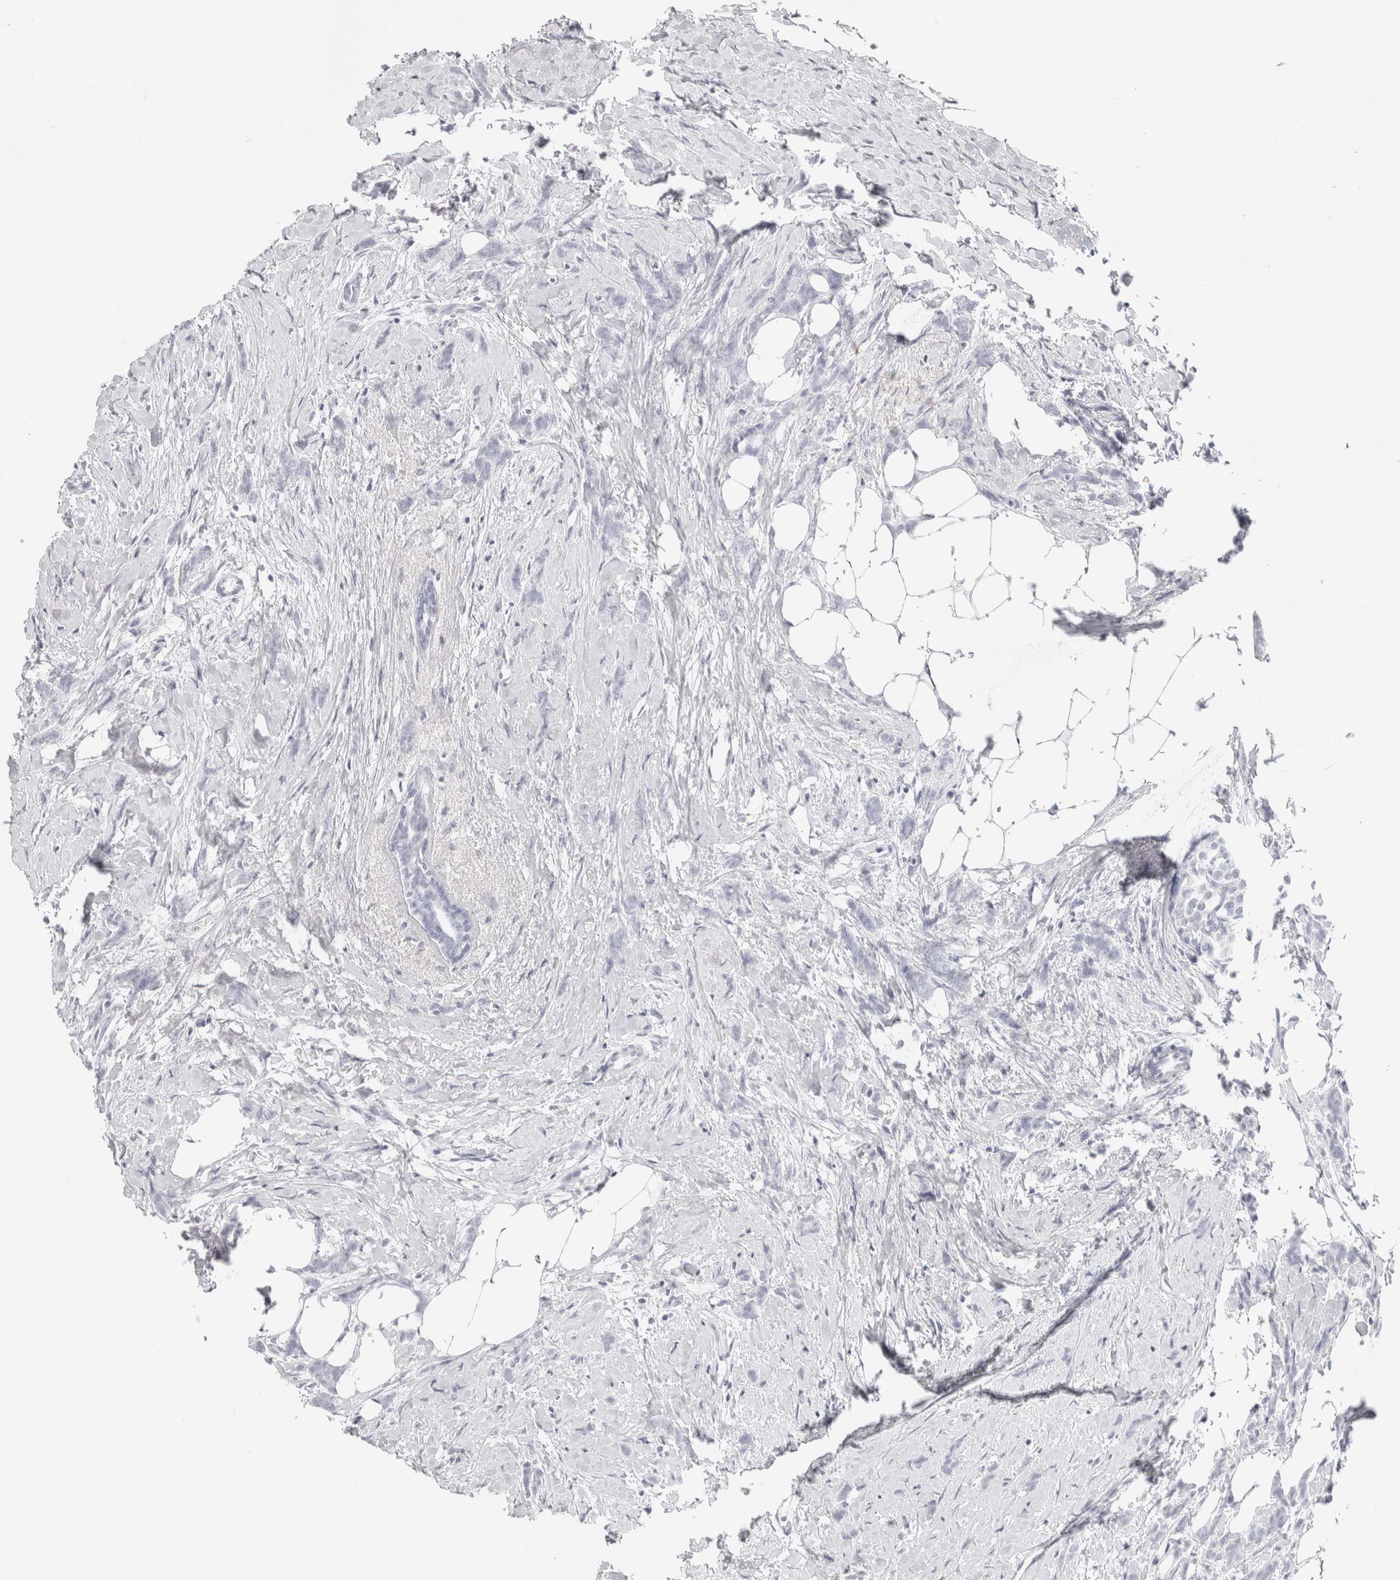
{"staining": {"intensity": "negative", "quantity": "none", "location": "none"}, "tissue": "breast cancer", "cell_type": "Tumor cells", "image_type": "cancer", "snomed": [{"axis": "morphology", "description": "Lobular carcinoma, in situ"}, {"axis": "morphology", "description": "Lobular carcinoma"}, {"axis": "topography", "description": "Breast"}], "caption": "Tumor cells show no significant staining in breast lobular carcinoma in situ. (Stains: DAB immunohistochemistry (IHC) with hematoxylin counter stain, Microscopy: brightfield microscopy at high magnification).", "gene": "GARIN1A", "patient": {"sex": "female", "age": 41}}